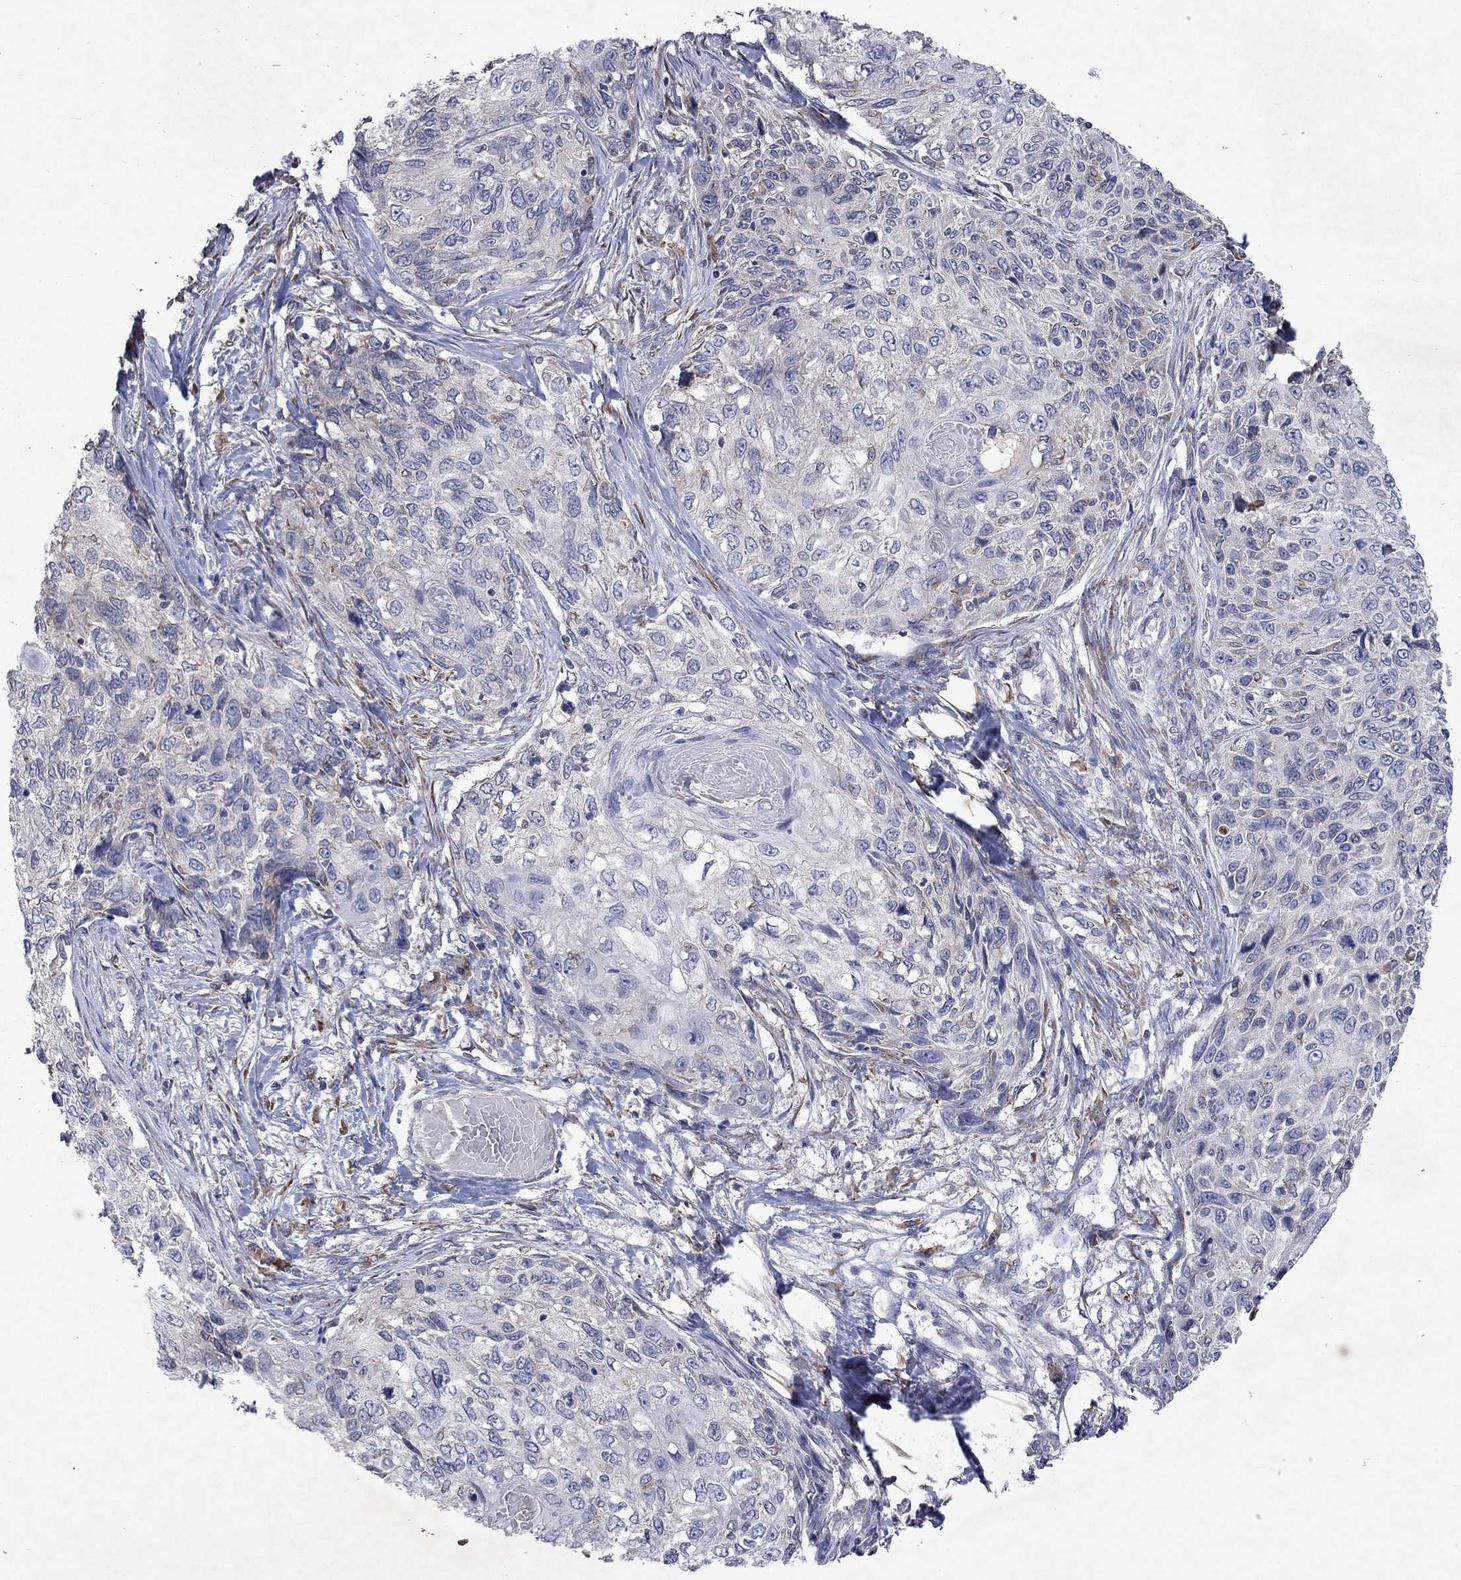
{"staining": {"intensity": "strong", "quantity": "<25%", "location": "cytoplasmic/membranous"}, "tissue": "skin cancer", "cell_type": "Tumor cells", "image_type": "cancer", "snomed": [{"axis": "morphology", "description": "Squamous cell carcinoma, NOS"}, {"axis": "topography", "description": "Skin"}], "caption": "Immunohistochemical staining of human skin cancer demonstrates medium levels of strong cytoplasmic/membranous protein positivity in approximately <25% of tumor cells.", "gene": "TMEM97", "patient": {"sex": "male", "age": 92}}